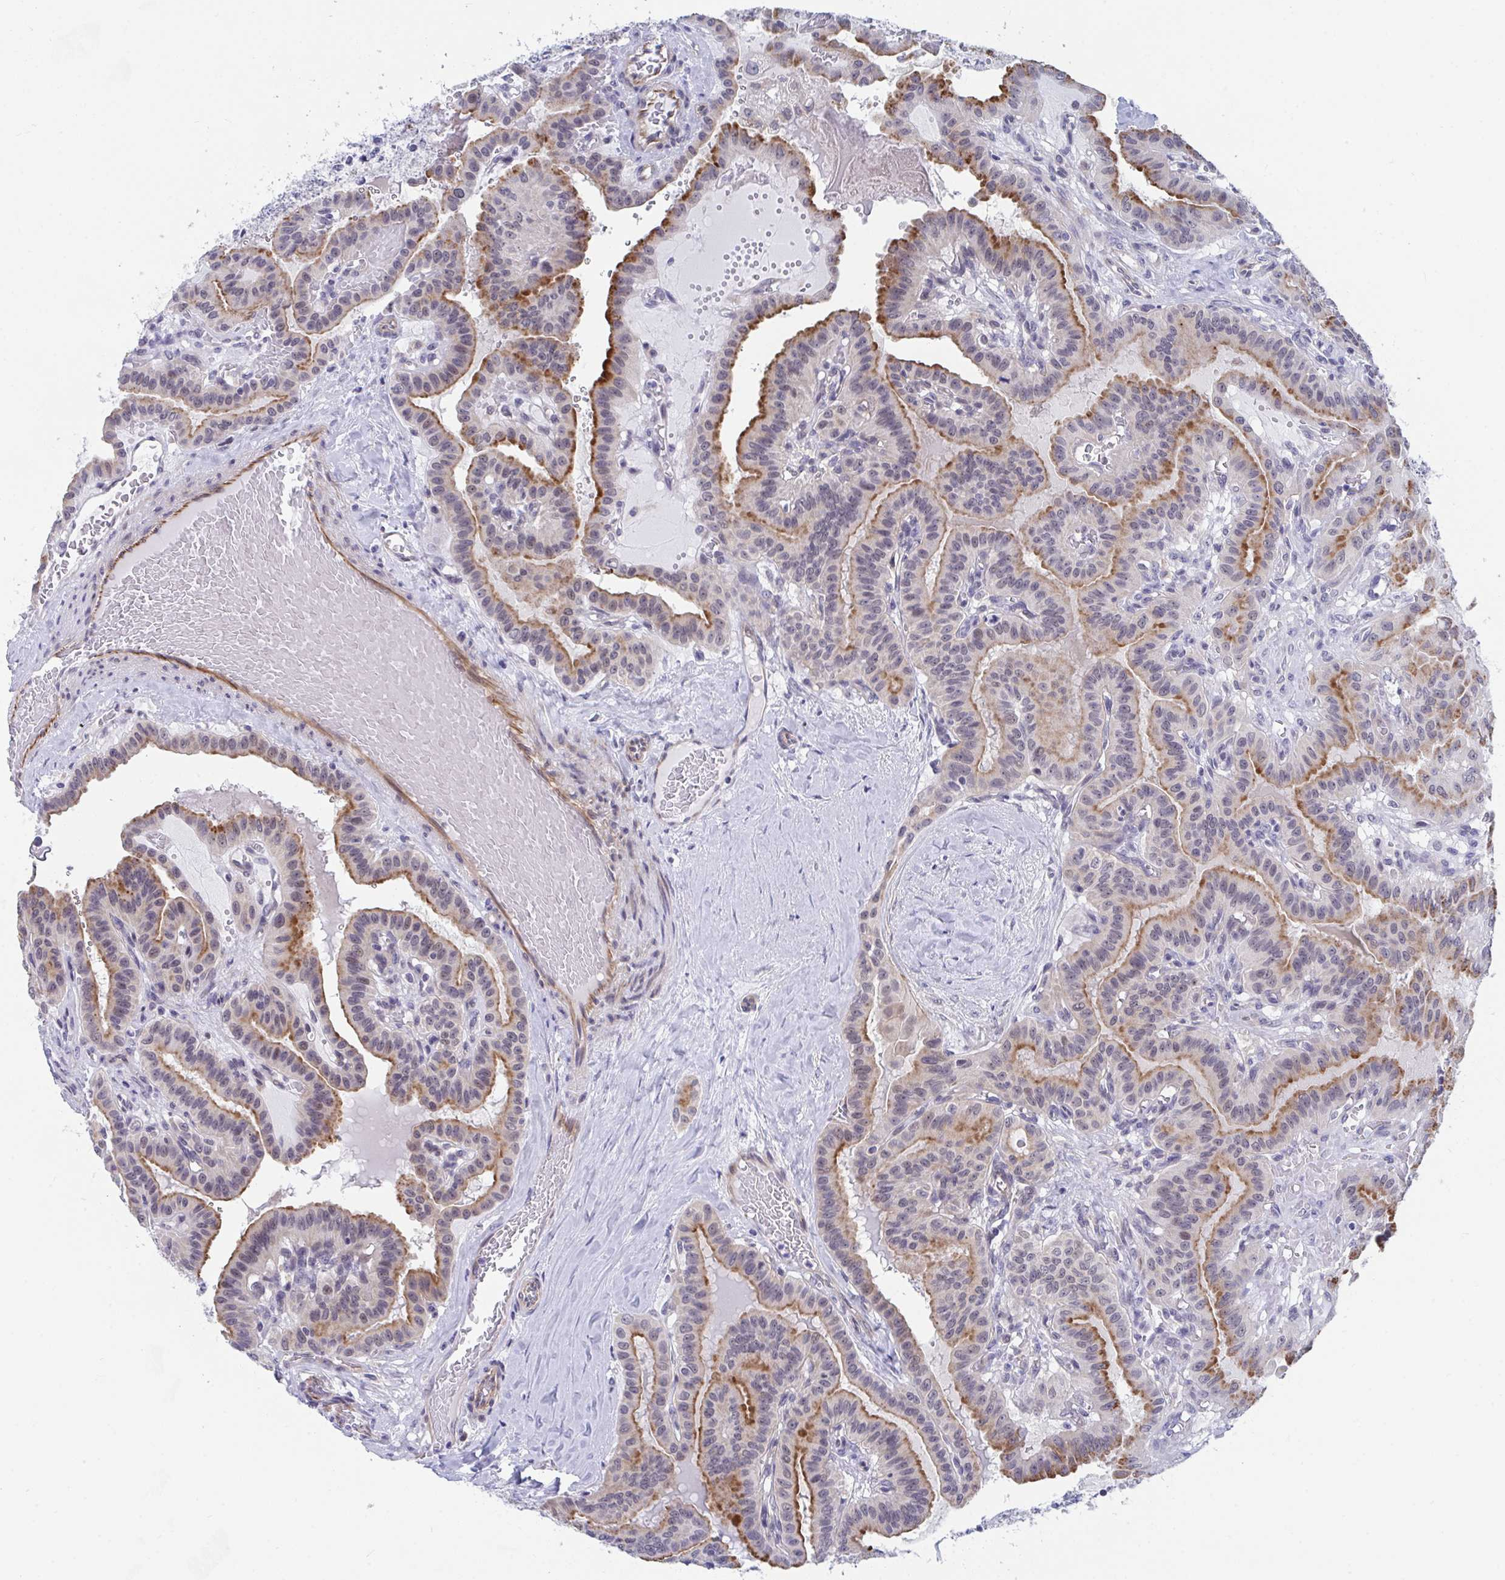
{"staining": {"intensity": "moderate", "quantity": "25%-75%", "location": "cytoplasmic/membranous,nuclear"}, "tissue": "thyroid cancer", "cell_type": "Tumor cells", "image_type": "cancer", "snomed": [{"axis": "morphology", "description": "Papillary adenocarcinoma, NOS"}, {"axis": "topography", "description": "Thyroid gland"}], "caption": "Moderate cytoplasmic/membranous and nuclear positivity is appreciated in approximately 25%-75% of tumor cells in papillary adenocarcinoma (thyroid).", "gene": "DAOA", "patient": {"sex": "male", "age": 87}}